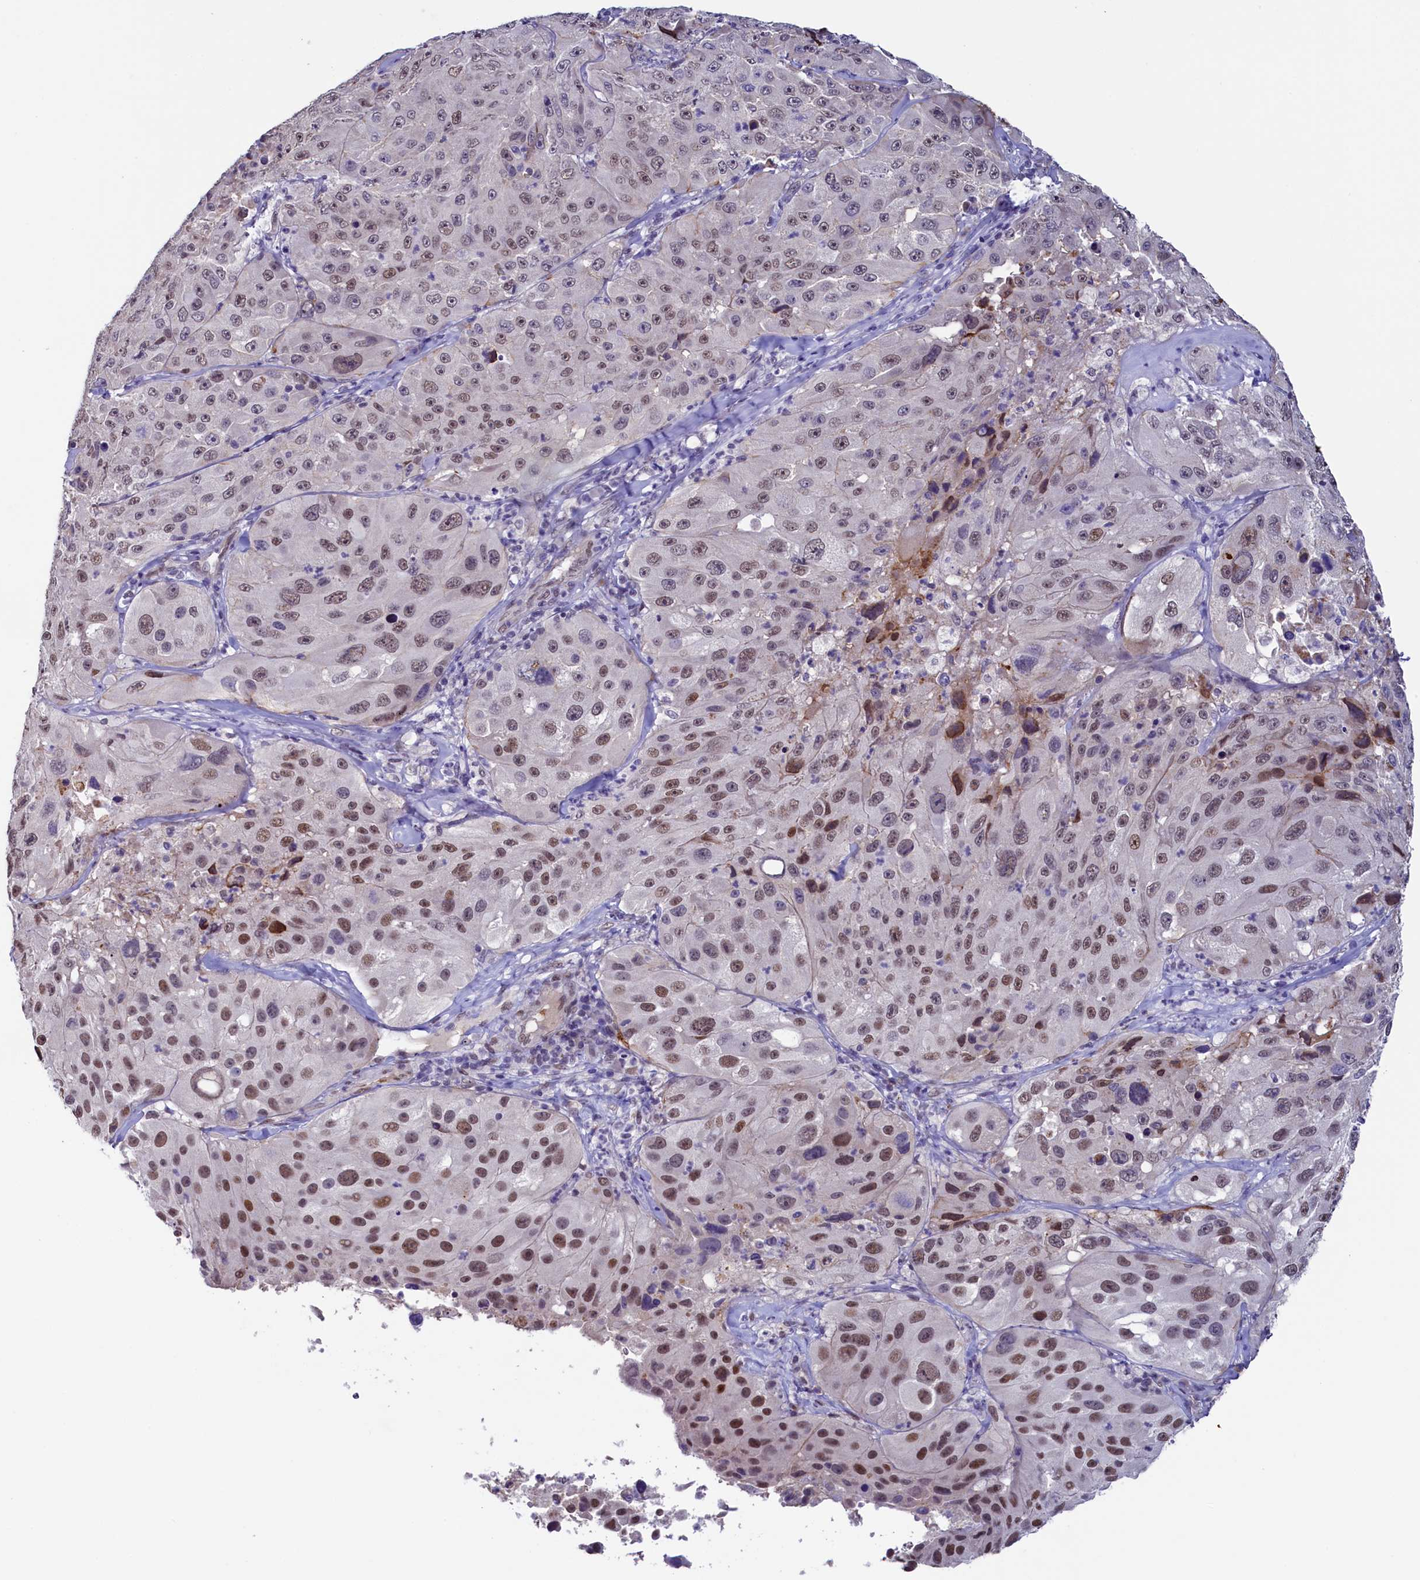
{"staining": {"intensity": "moderate", "quantity": "25%-75%", "location": "nuclear"}, "tissue": "melanoma", "cell_type": "Tumor cells", "image_type": "cancer", "snomed": [{"axis": "morphology", "description": "Malignant melanoma, Metastatic site"}, {"axis": "topography", "description": "Lymph node"}], "caption": "Human melanoma stained with a brown dye demonstrates moderate nuclear positive staining in approximately 25%-75% of tumor cells.", "gene": "FLYWCH2", "patient": {"sex": "male", "age": 62}}